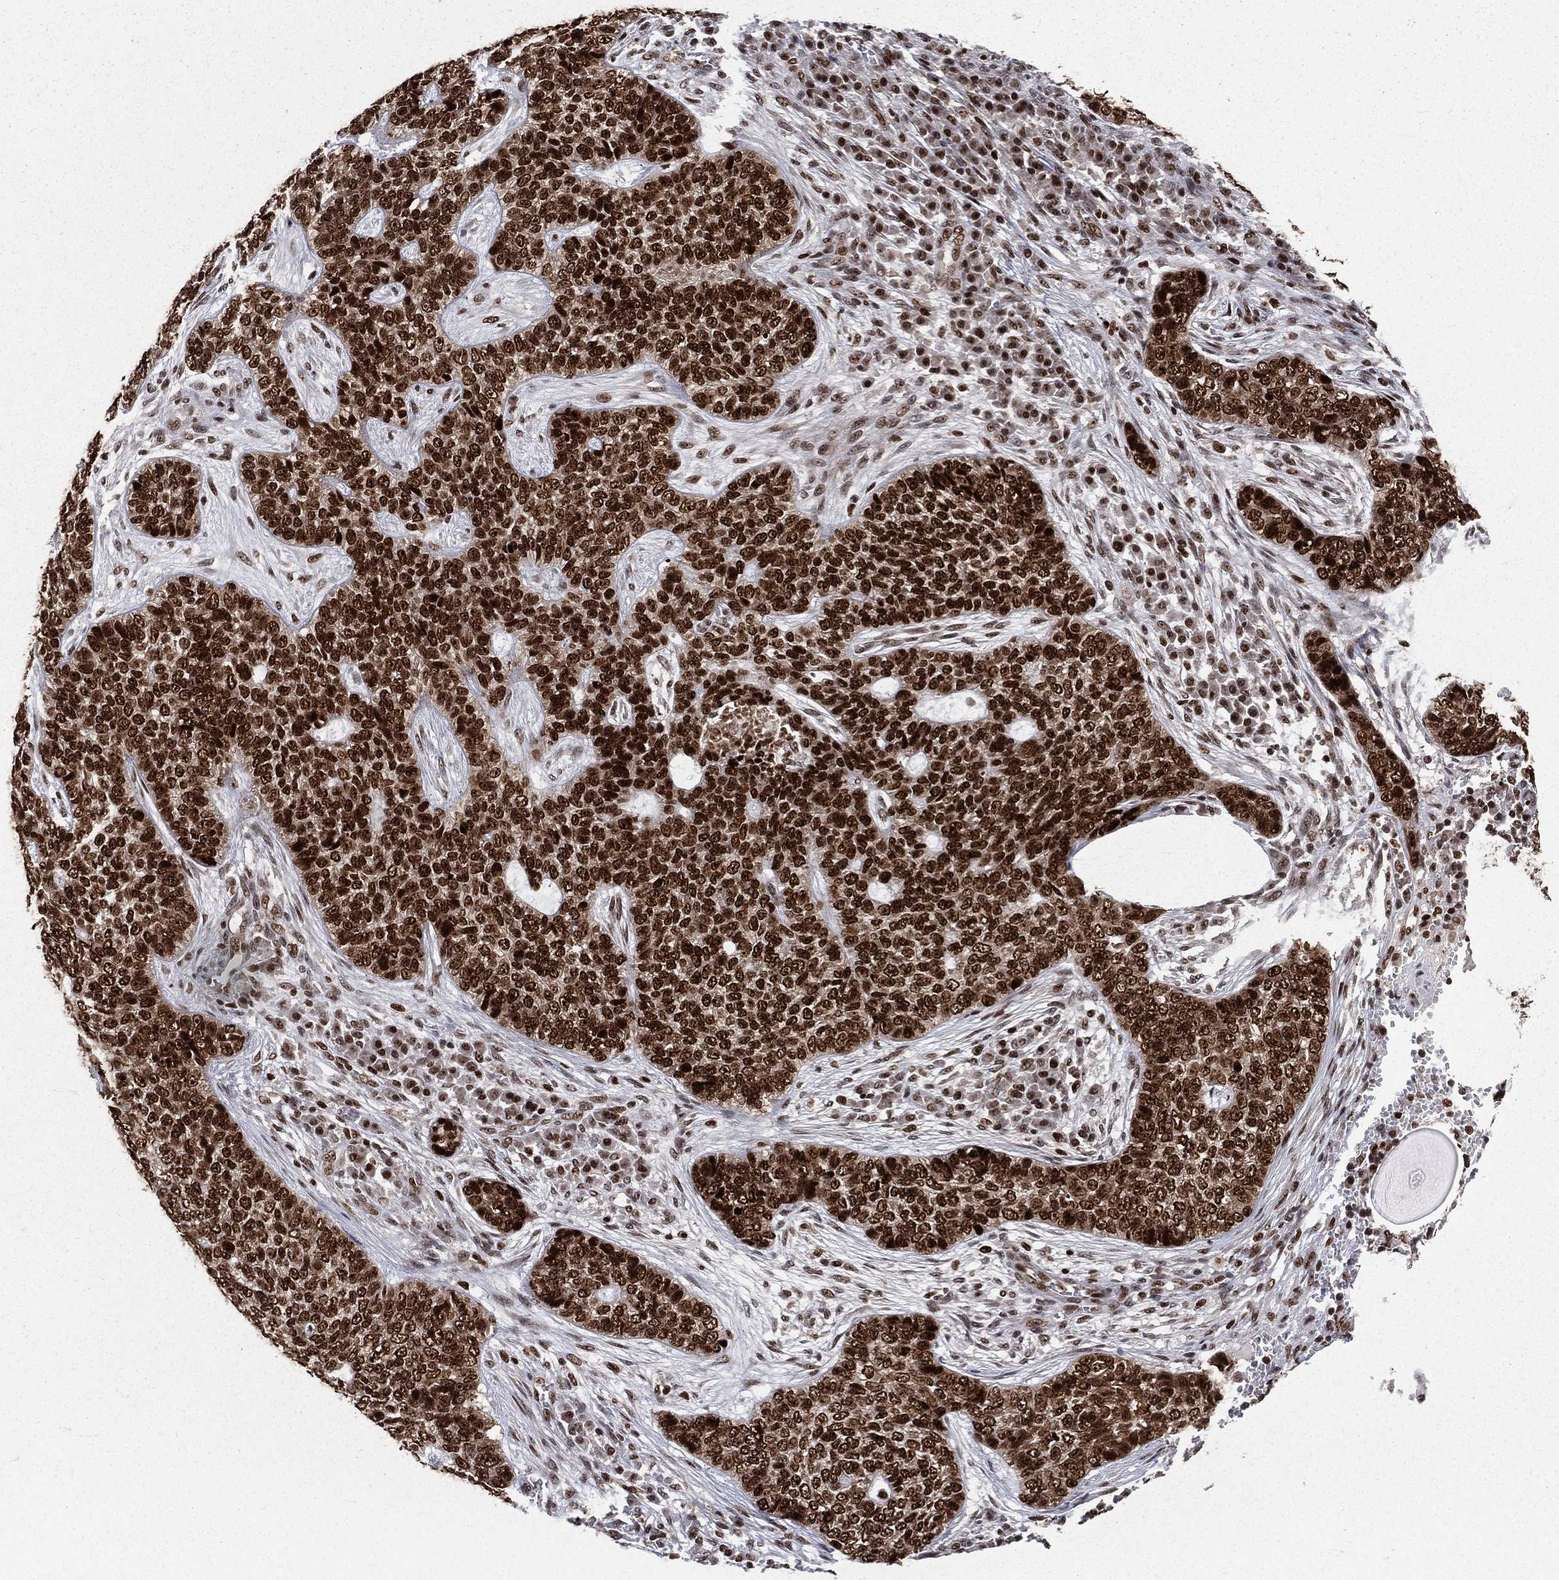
{"staining": {"intensity": "strong", "quantity": ">75%", "location": "nuclear"}, "tissue": "skin cancer", "cell_type": "Tumor cells", "image_type": "cancer", "snomed": [{"axis": "morphology", "description": "Basal cell carcinoma"}, {"axis": "topography", "description": "Skin"}], "caption": "DAB (3,3'-diaminobenzidine) immunohistochemical staining of human skin cancer (basal cell carcinoma) demonstrates strong nuclear protein expression in approximately >75% of tumor cells.", "gene": "POLB", "patient": {"sex": "female", "age": 69}}